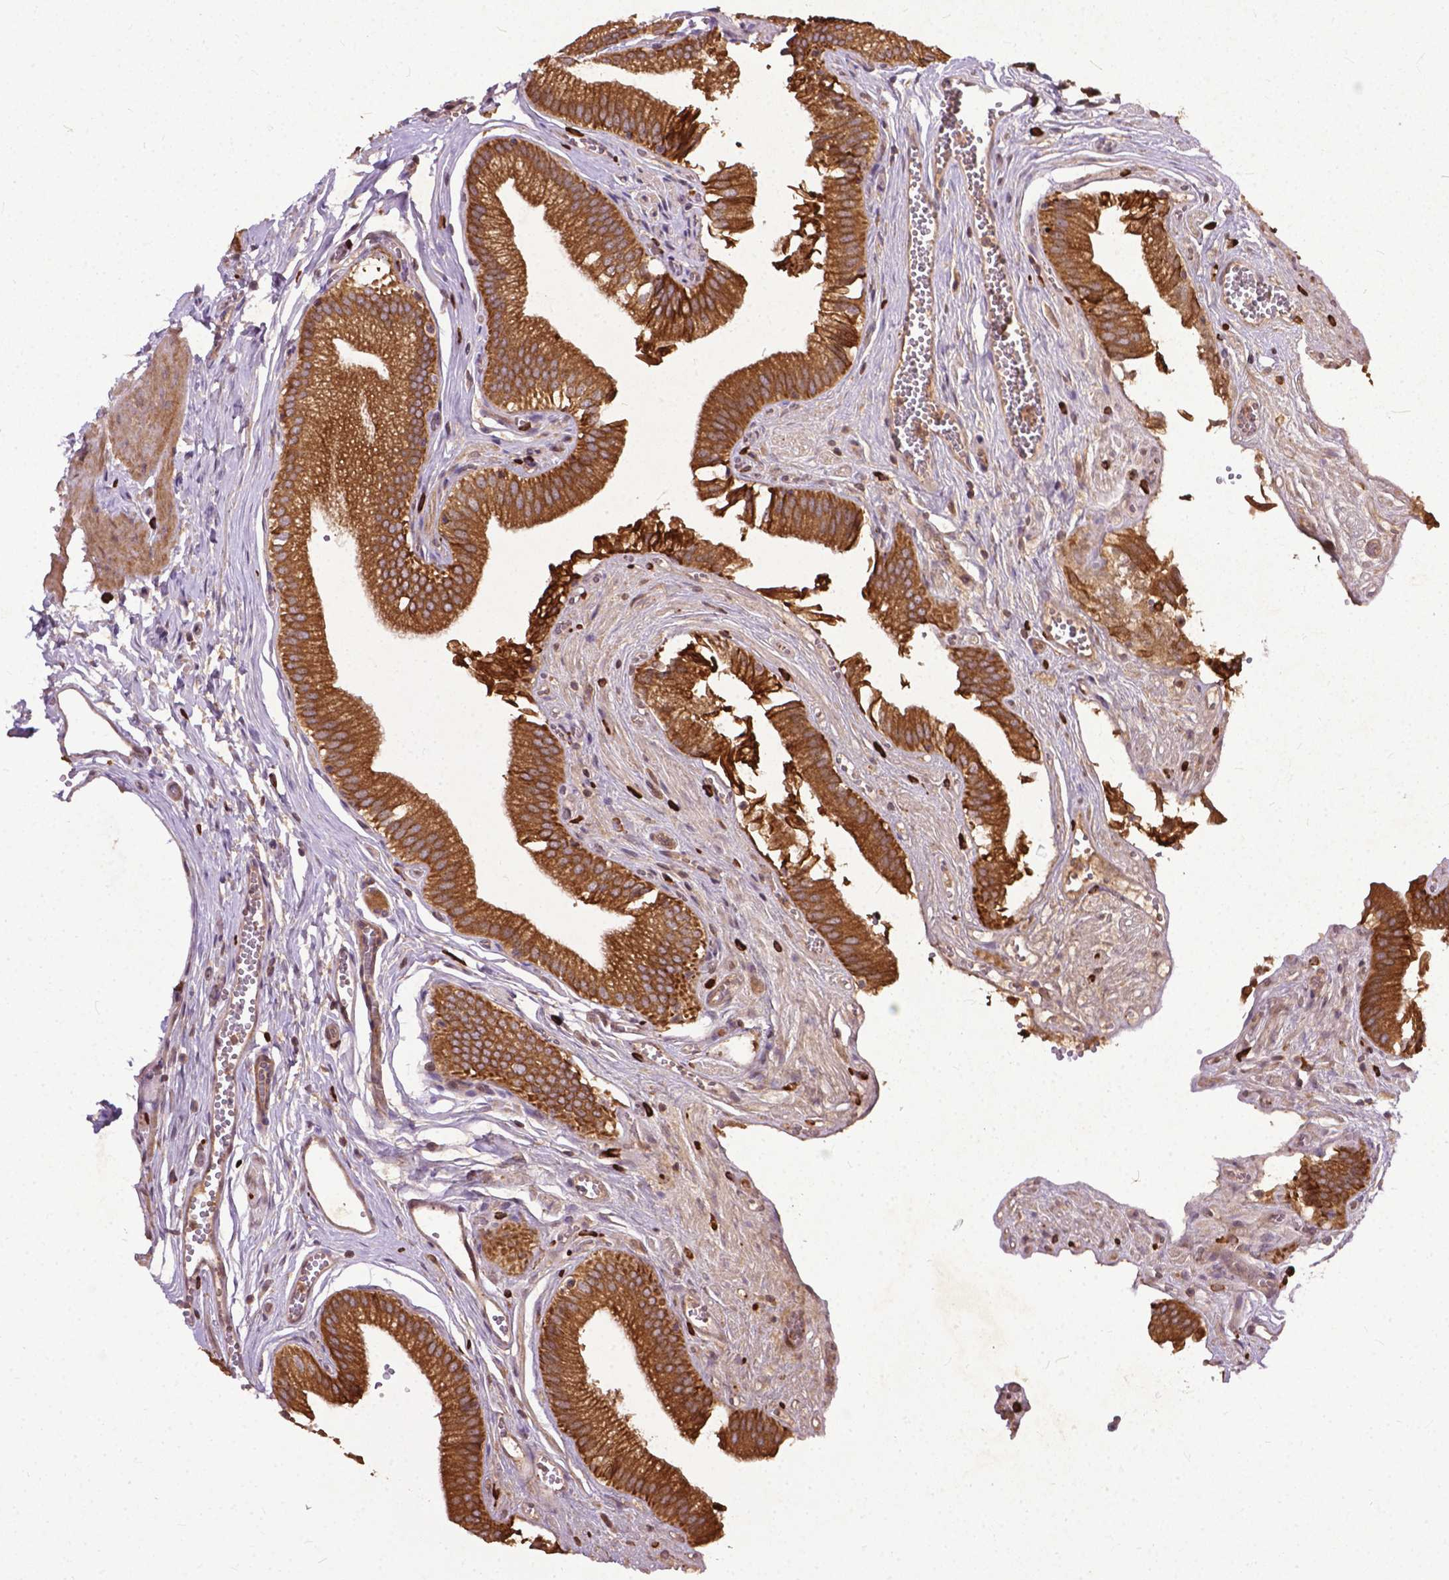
{"staining": {"intensity": "strong", "quantity": ">75%", "location": "cytoplasmic/membranous"}, "tissue": "gallbladder", "cell_type": "Glandular cells", "image_type": "normal", "snomed": [{"axis": "morphology", "description": "Normal tissue, NOS"}, {"axis": "topography", "description": "Gallbladder"}, {"axis": "topography", "description": "Peripheral nerve tissue"}], "caption": "An IHC photomicrograph of benign tissue is shown. Protein staining in brown shows strong cytoplasmic/membranous positivity in gallbladder within glandular cells. (IHC, brightfield microscopy, high magnification).", "gene": "PARP3", "patient": {"sex": "male", "age": 17}}